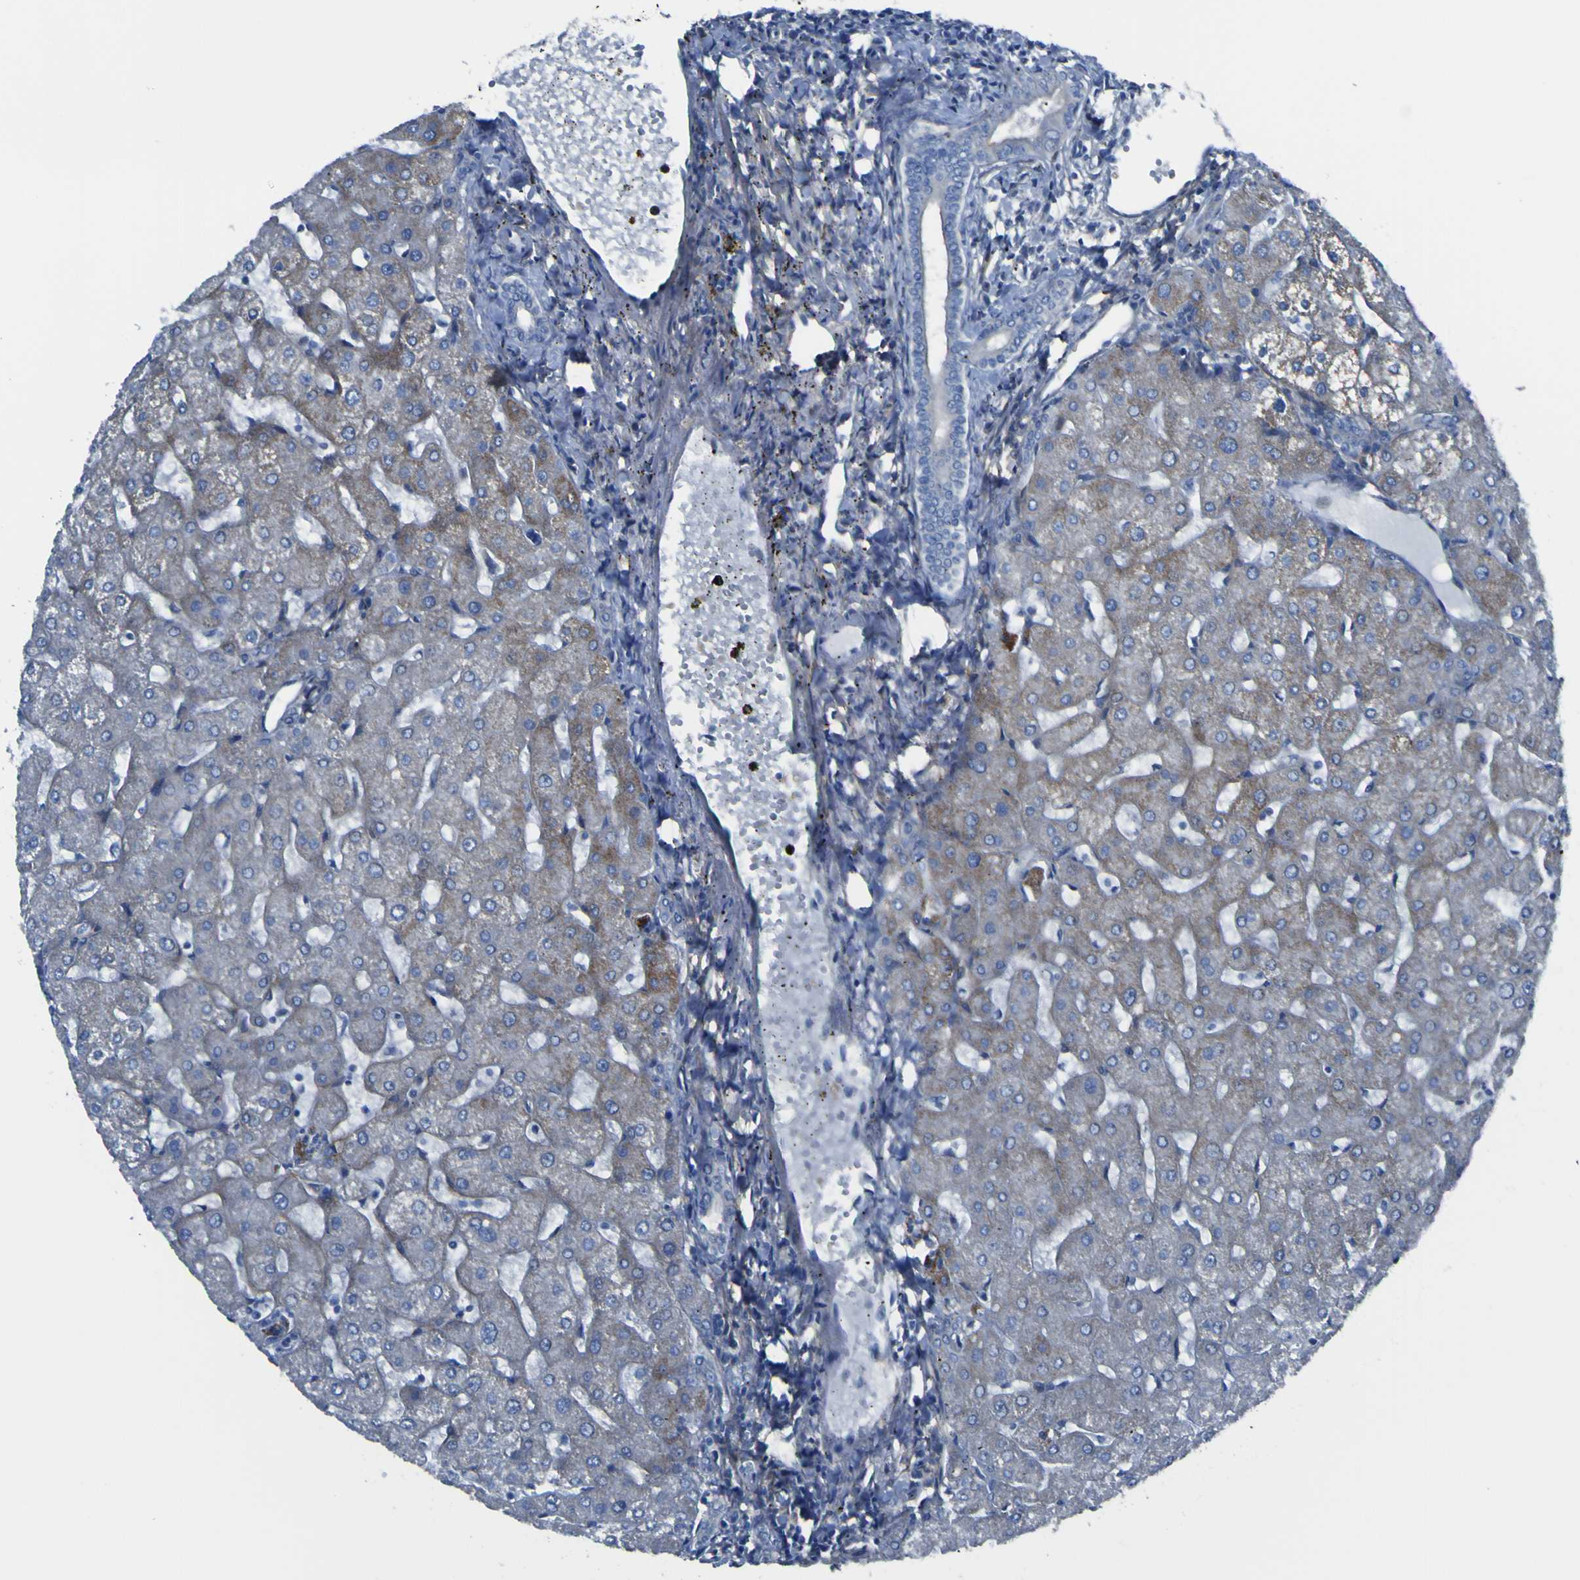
{"staining": {"intensity": "negative", "quantity": "none", "location": "none"}, "tissue": "liver", "cell_type": "Cholangiocytes", "image_type": "normal", "snomed": [{"axis": "morphology", "description": "Normal tissue, NOS"}, {"axis": "topography", "description": "Liver"}], "caption": "Immunohistochemistry image of benign liver: human liver stained with DAB exhibits no significant protein staining in cholangiocytes.", "gene": "LRRN1", "patient": {"sex": "male", "age": 67}}